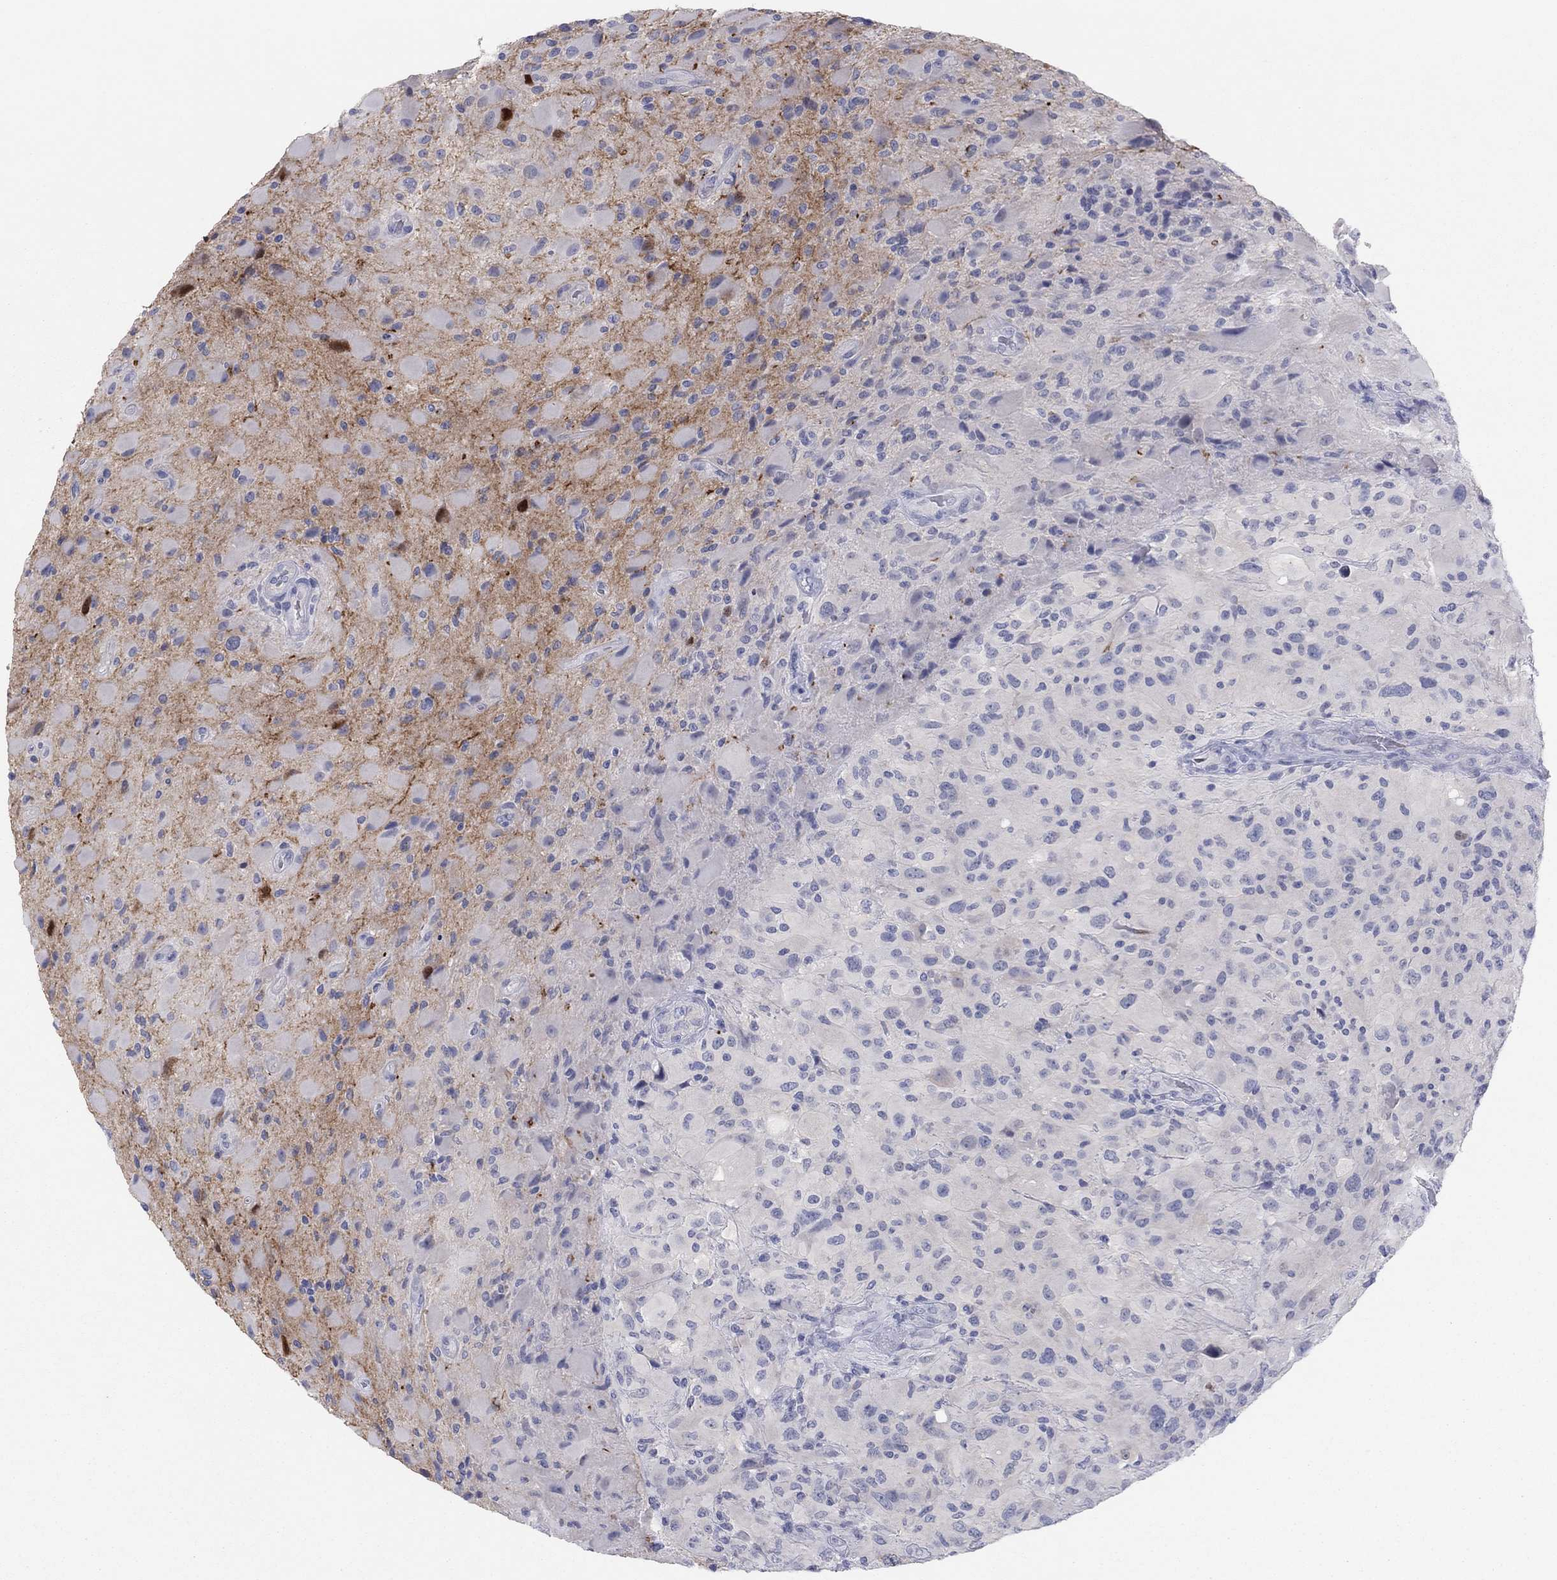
{"staining": {"intensity": "negative", "quantity": "none", "location": "none"}, "tissue": "glioma", "cell_type": "Tumor cells", "image_type": "cancer", "snomed": [{"axis": "morphology", "description": "Glioma, malignant, High grade"}, {"axis": "topography", "description": "Cerebral cortex"}], "caption": "There is no significant staining in tumor cells of glioma.", "gene": "CPNE6", "patient": {"sex": "male", "age": 35}}